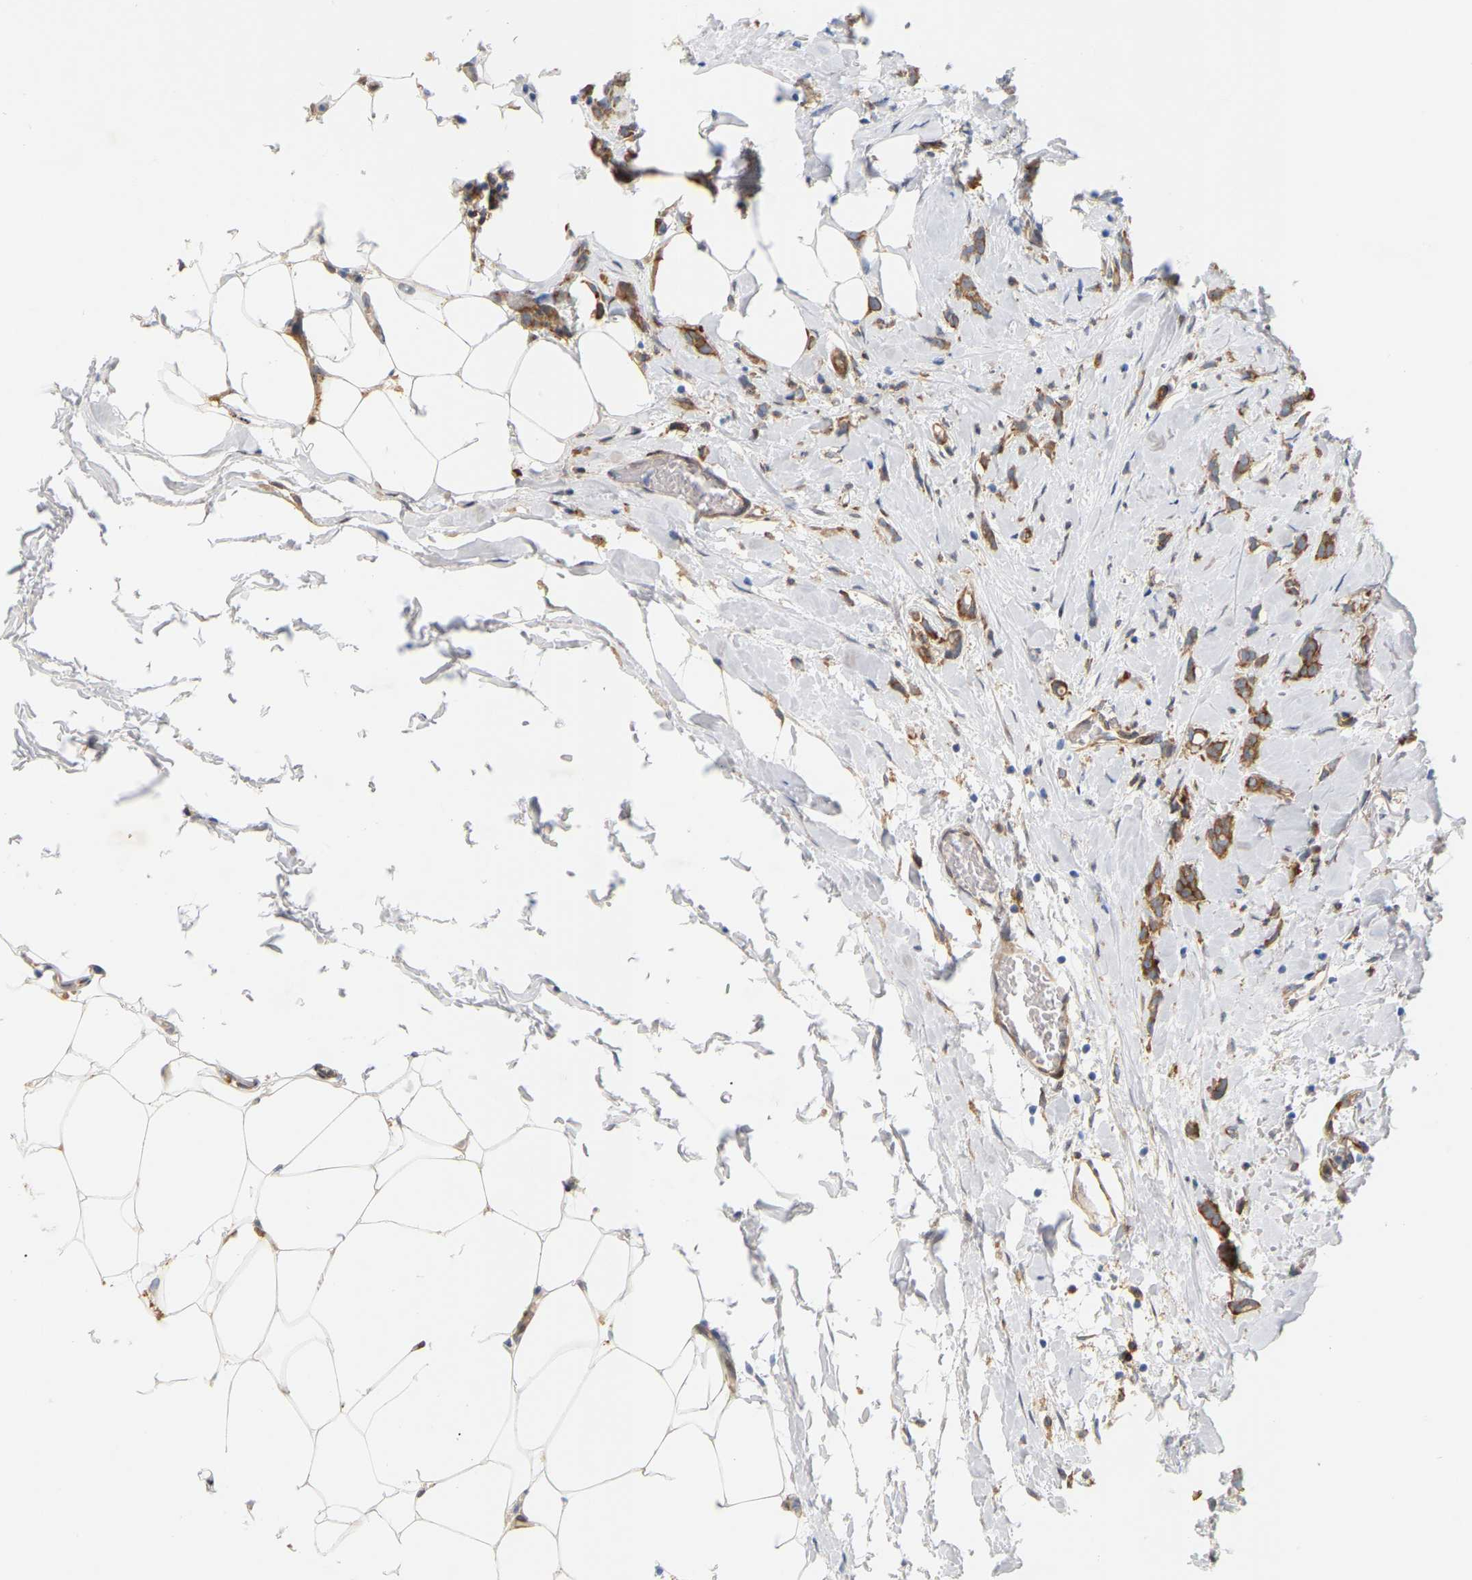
{"staining": {"intensity": "moderate", "quantity": ">75%", "location": "cytoplasmic/membranous"}, "tissue": "breast cancer", "cell_type": "Tumor cells", "image_type": "cancer", "snomed": [{"axis": "morphology", "description": "Lobular carcinoma, in situ"}, {"axis": "morphology", "description": "Lobular carcinoma"}, {"axis": "topography", "description": "Breast"}], "caption": "High-power microscopy captured an IHC histopathology image of lobular carcinoma (breast), revealing moderate cytoplasmic/membranous staining in about >75% of tumor cells. The staining was performed using DAB, with brown indicating positive protein expression. Nuclei are stained blue with hematoxylin.", "gene": "RAPH1", "patient": {"sex": "female", "age": 41}}